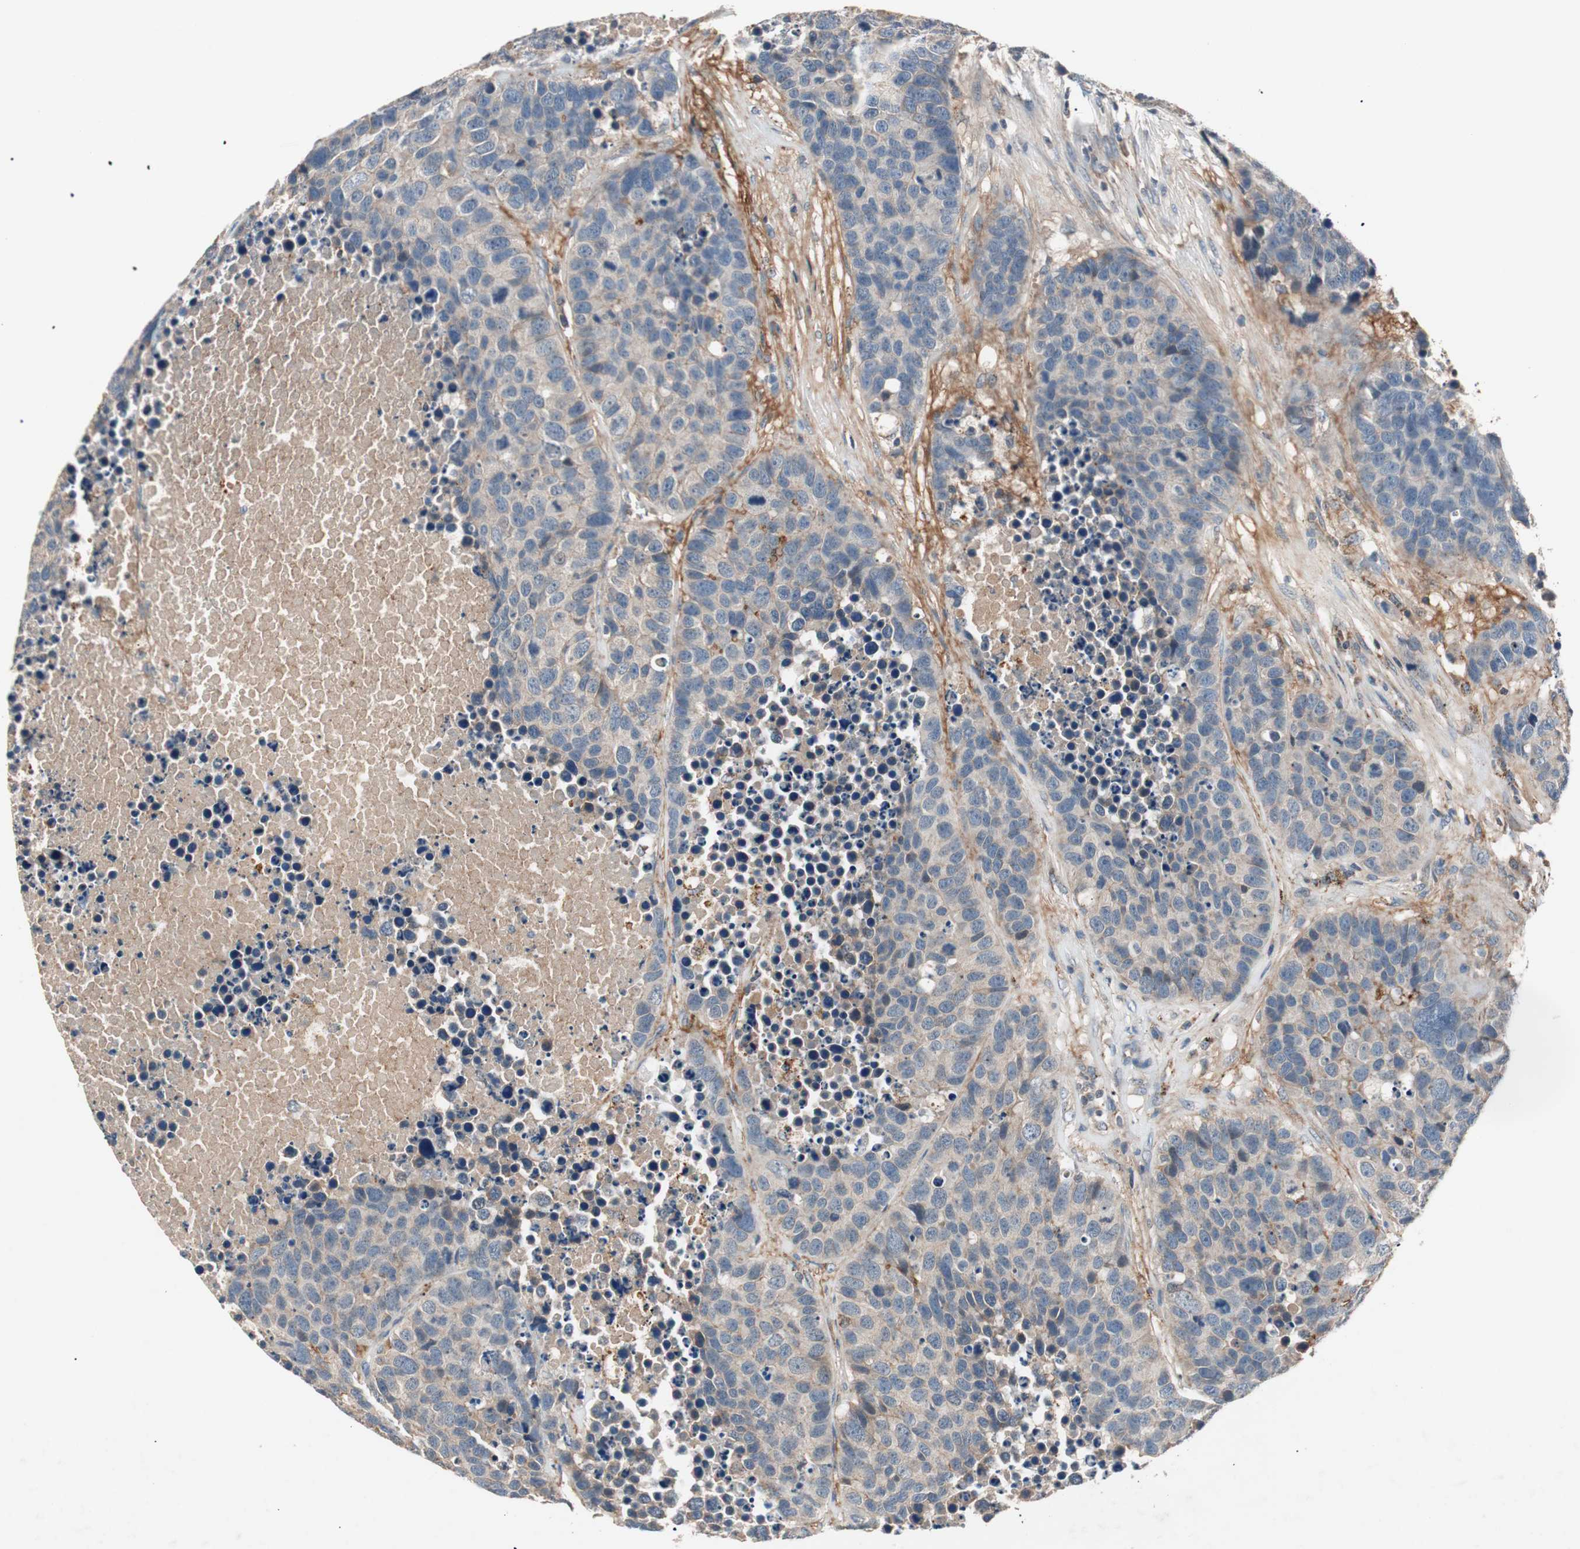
{"staining": {"intensity": "weak", "quantity": "<25%", "location": "cytoplasmic/membranous"}, "tissue": "carcinoid", "cell_type": "Tumor cells", "image_type": "cancer", "snomed": [{"axis": "morphology", "description": "Carcinoid, malignant, NOS"}, {"axis": "topography", "description": "Lung"}], "caption": "IHC of carcinoid (malignant) reveals no staining in tumor cells.", "gene": "HPN", "patient": {"sex": "male", "age": 60}}